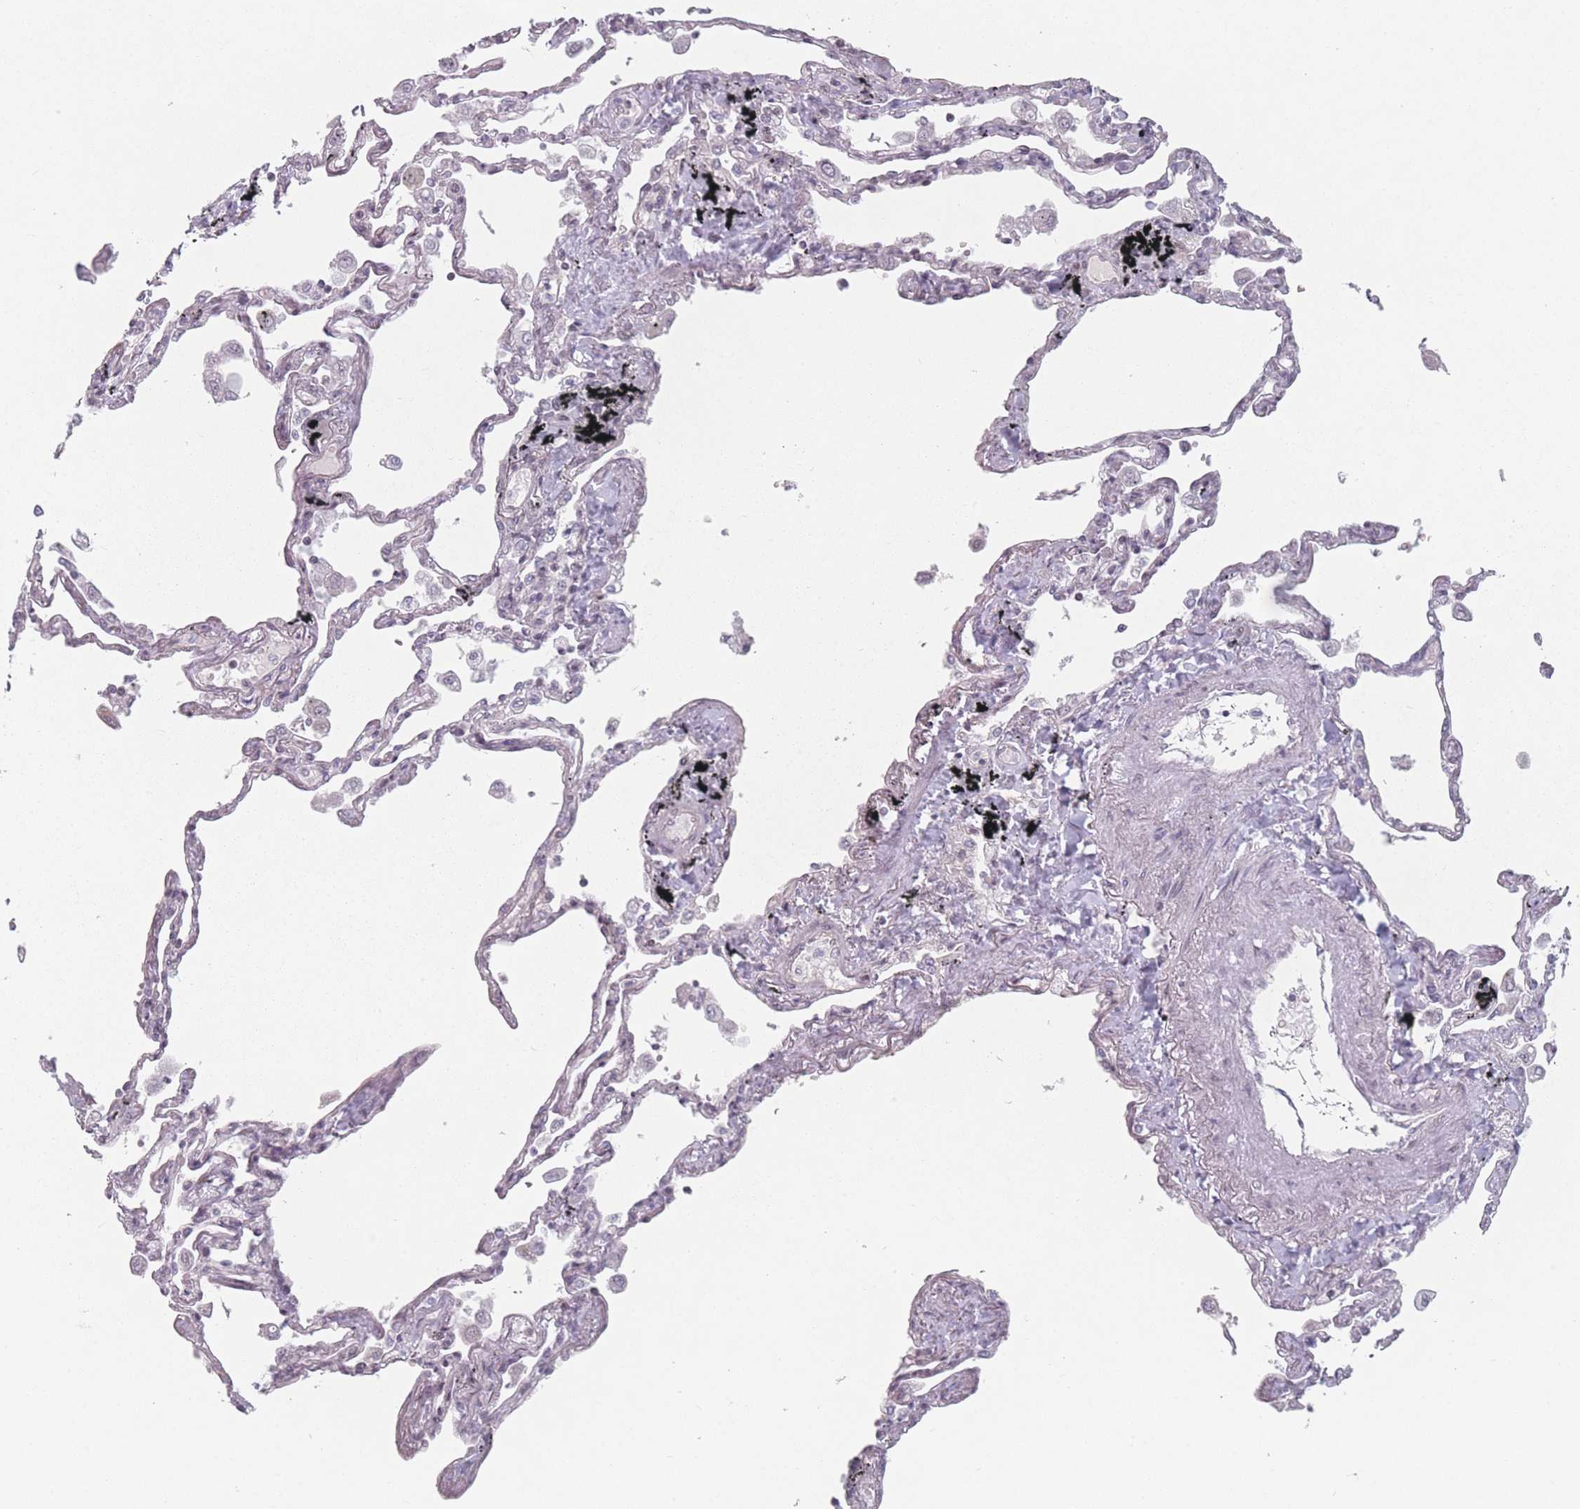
{"staining": {"intensity": "negative", "quantity": "none", "location": "none"}, "tissue": "lung", "cell_type": "Alveolar cells", "image_type": "normal", "snomed": [{"axis": "morphology", "description": "Normal tissue, NOS"}, {"axis": "topography", "description": "Lung"}], "caption": "The histopathology image reveals no staining of alveolar cells in normal lung.", "gene": "ZC3H14", "patient": {"sex": "female", "age": 67}}